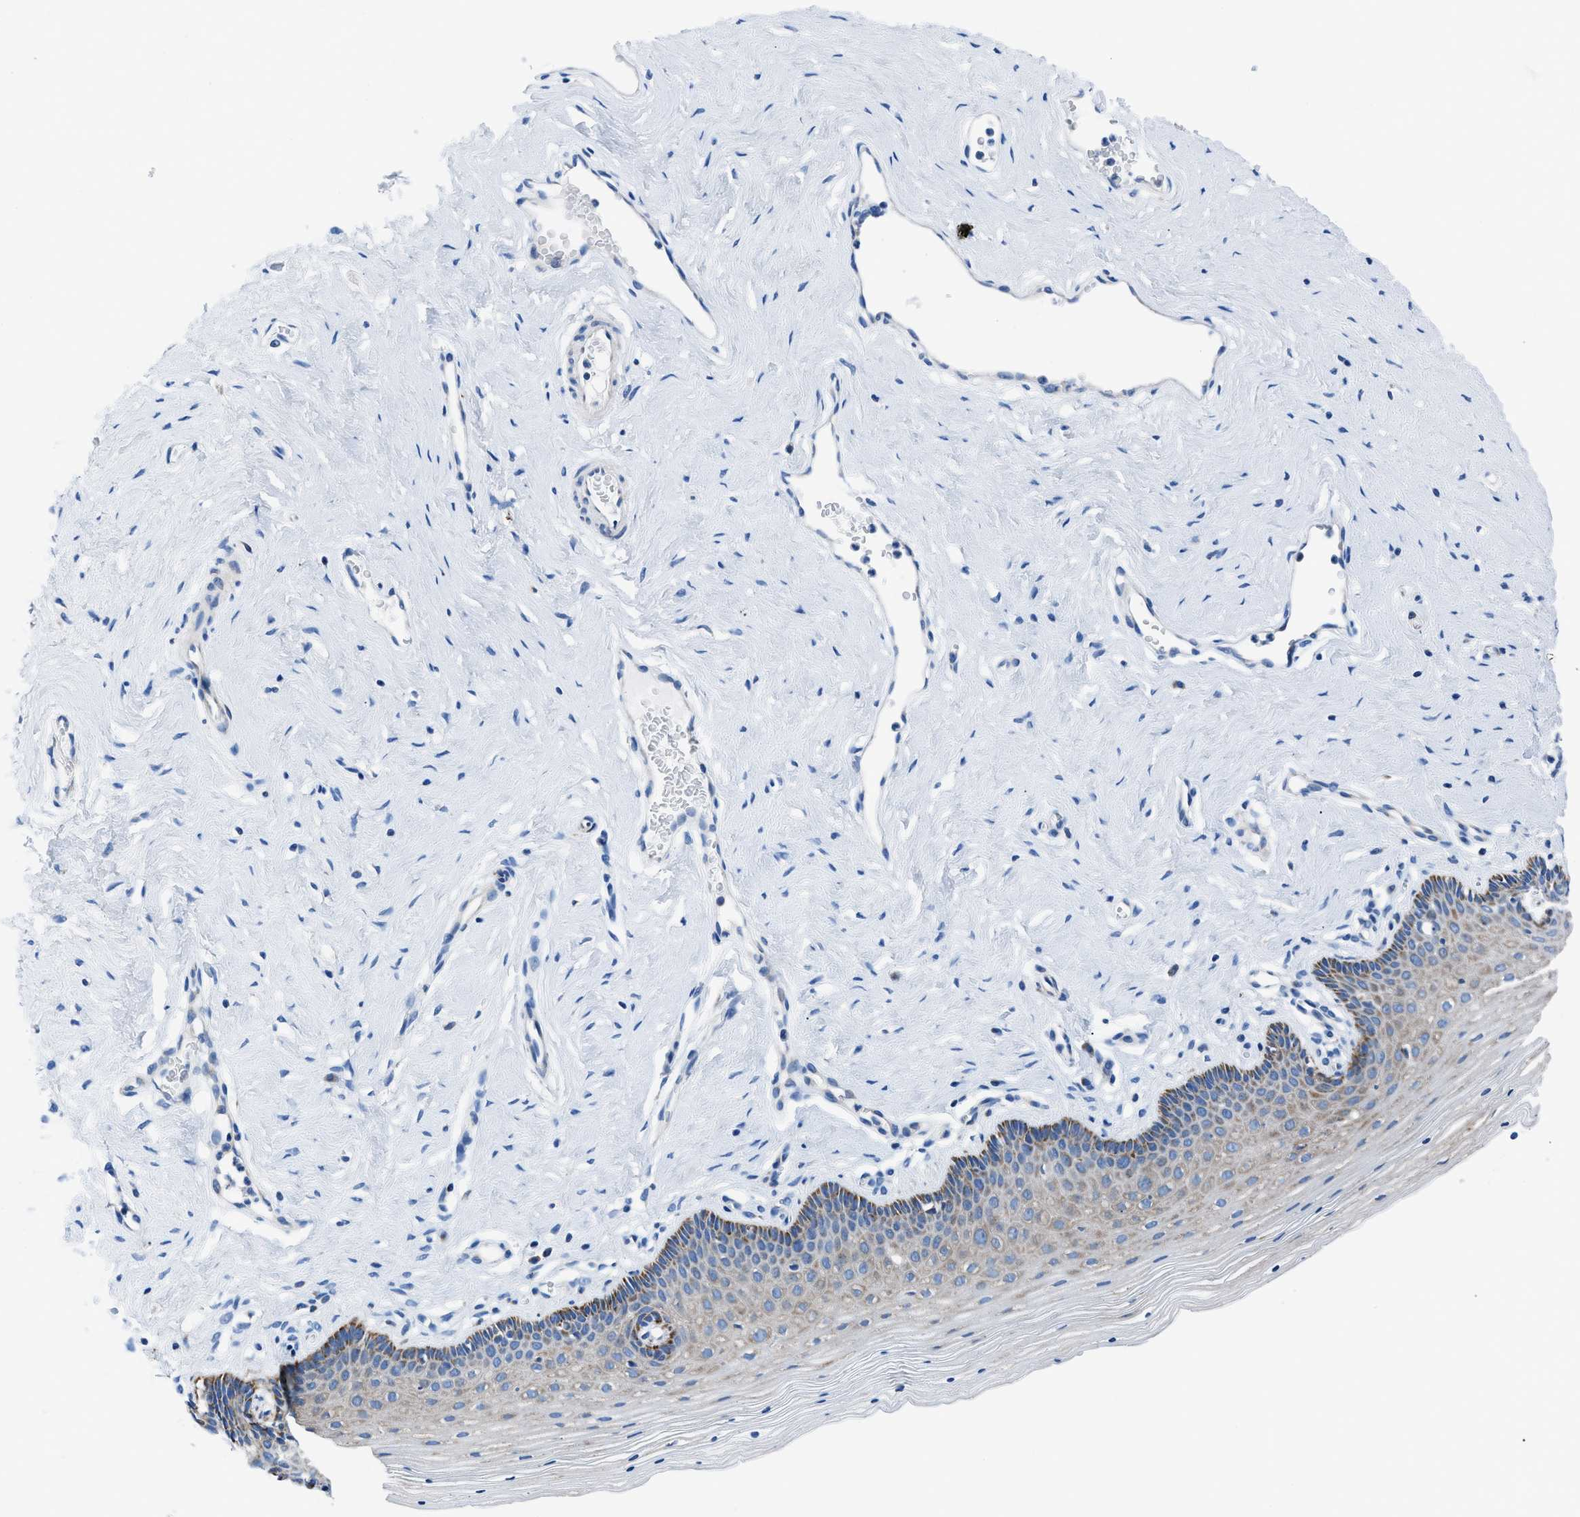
{"staining": {"intensity": "moderate", "quantity": ">75%", "location": "cytoplasmic/membranous"}, "tissue": "vagina", "cell_type": "Squamous epithelial cells", "image_type": "normal", "snomed": [{"axis": "morphology", "description": "Normal tissue, NOS"}, {"axis": "topography", "description": "Vagina"}], "caption": "Immunohistochemistry (IHC) image of unremarkable human vagina stained for a protein (brown), which shows medium levels of moderate cytoplasmic/membranous expression in about >75% of squamous epithelial cells.", "gene": "ZDHHC3", "patient": {"sex": "female", "age": 32}}